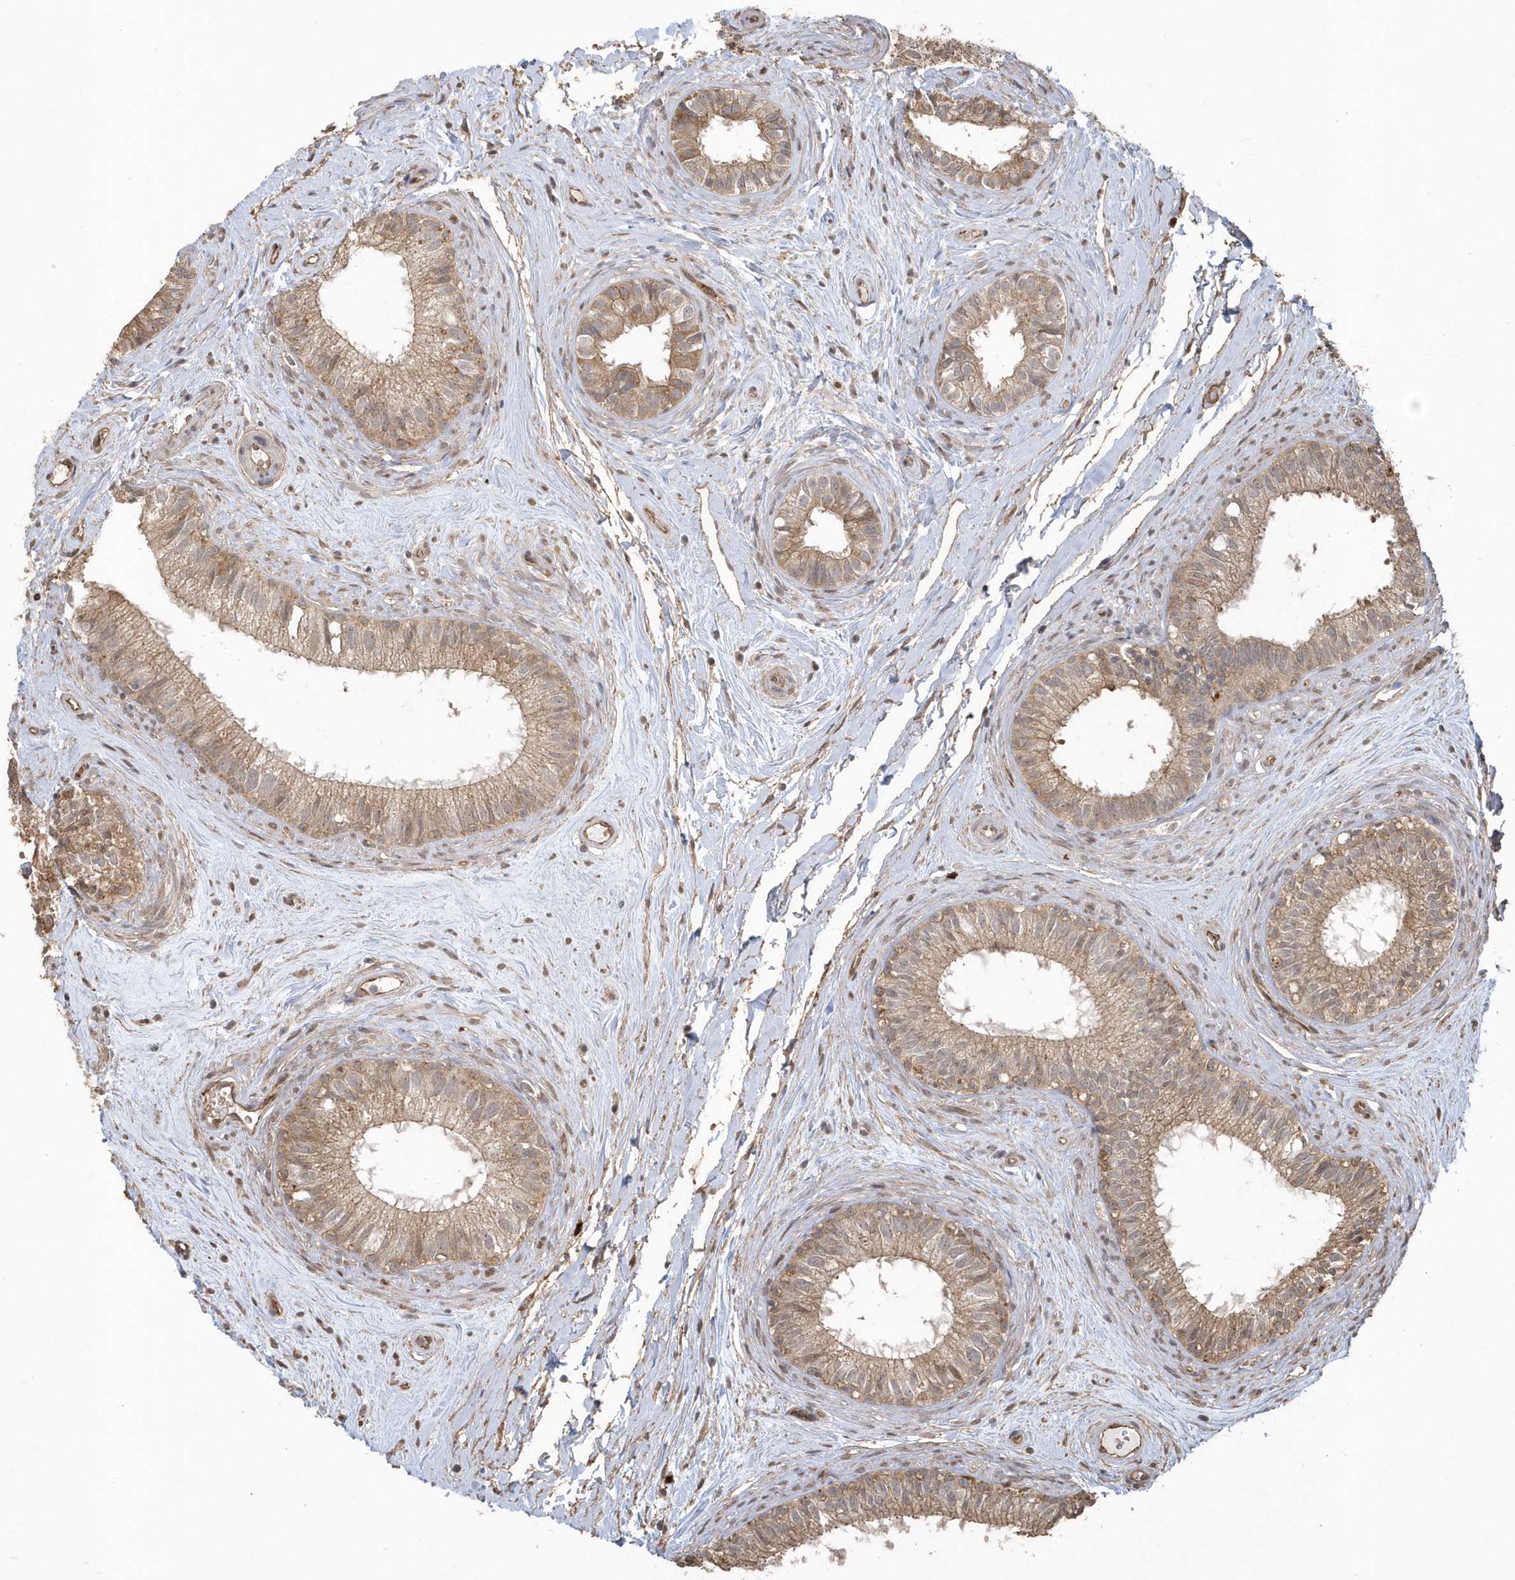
{"staining": {"intensity": "moderate", "quantity": ">75%", "location": "cytoplasmic/membranous"}, "tissue": "epididymis", "cell_type": "Glandular cells", "image_type": "normal", "snomed": [{"axis": "morphology", "description": "Normal tissue, NOS"}, {"axis": "topography", "description": "Epididymis"}], "caption": "Protein expression analysis of normal epididymis demonstrates moderate cytoplasmic/membranous staining in about >75% of glandular cells.", "gene": "HERPUD1", "patient": {"sex": "male", "age": 71}}